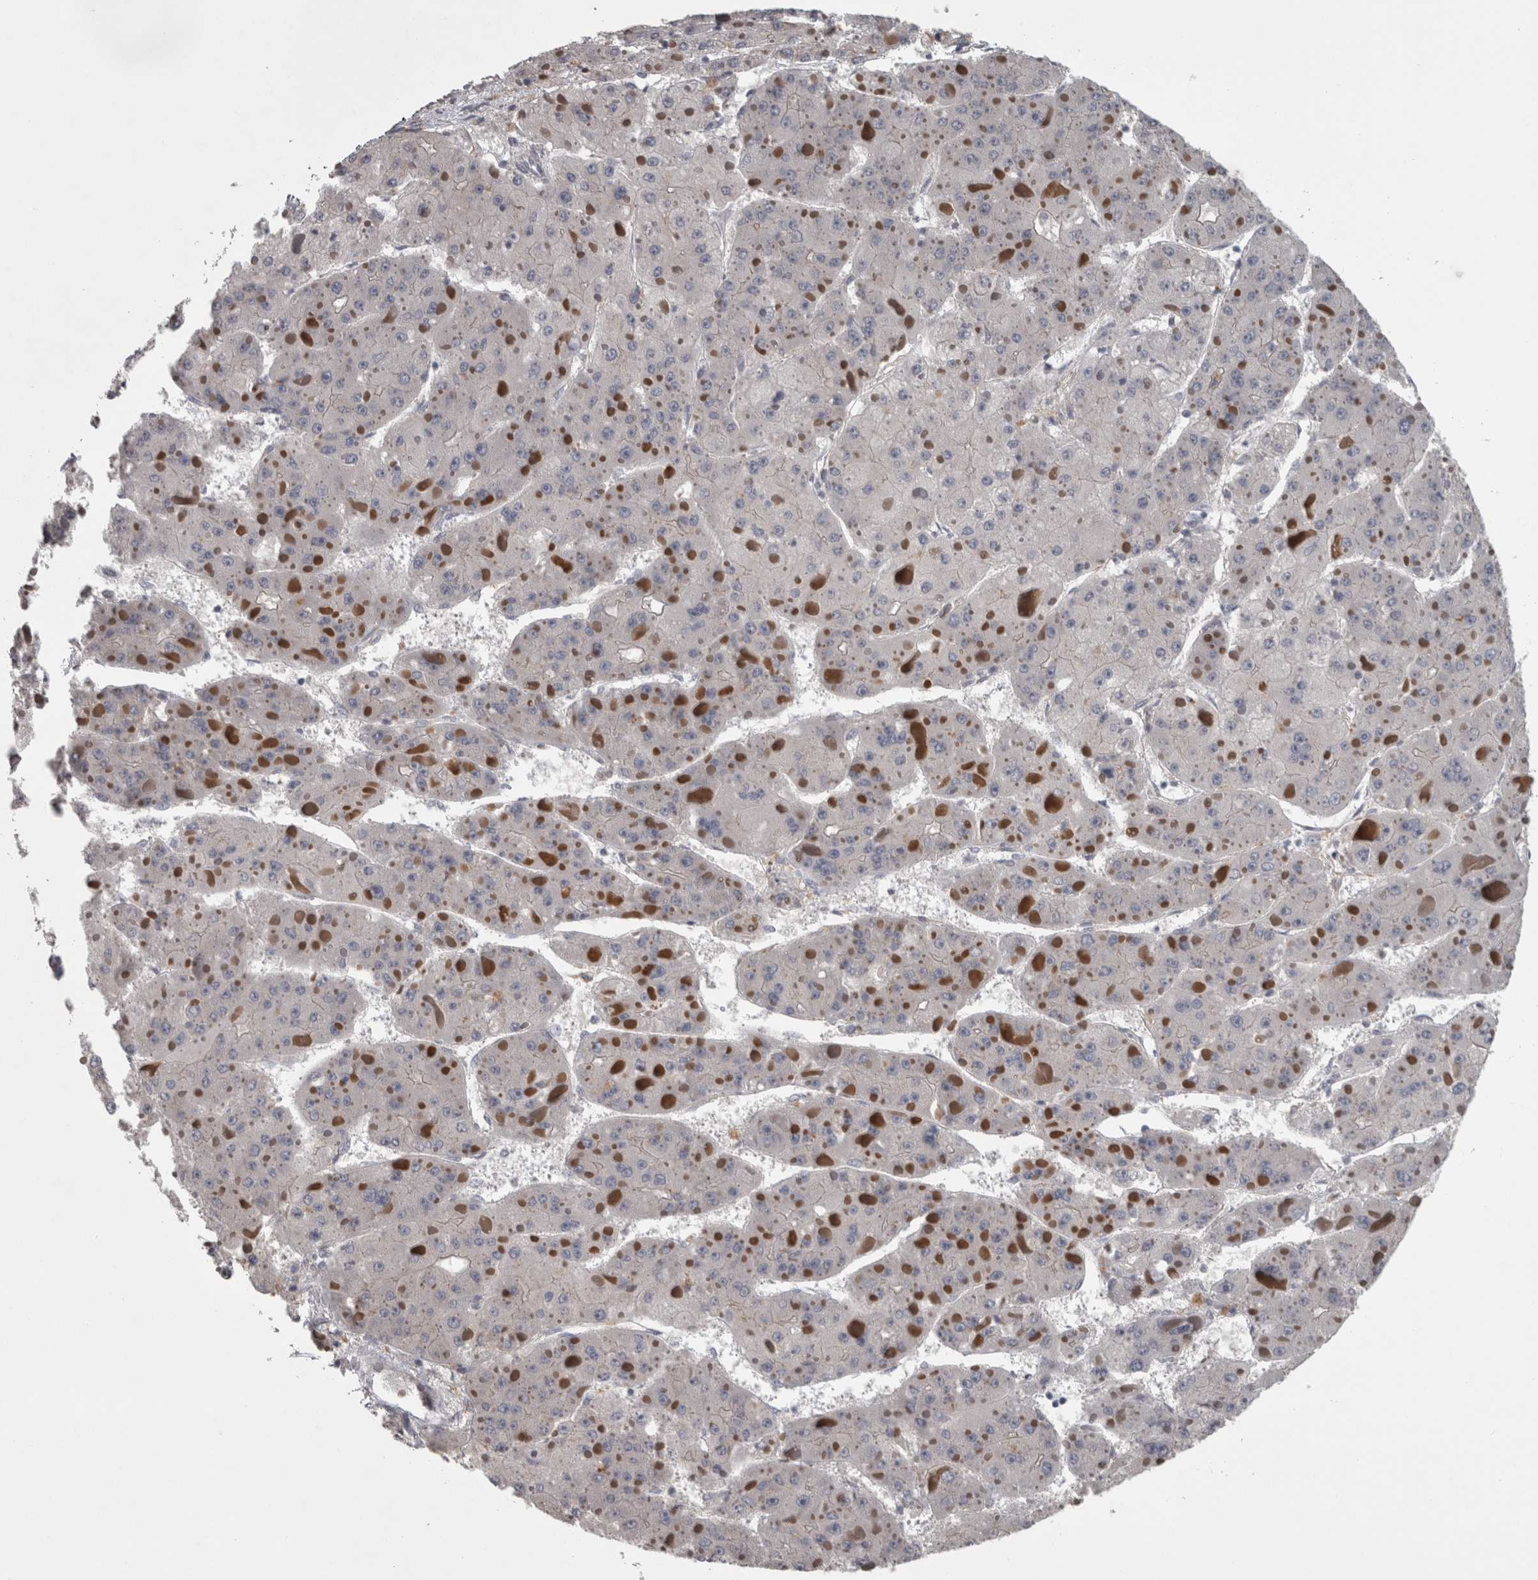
{"staining": {"intensity": "negative", "quantity": "none", "location": "none"}, "tissue": "liver cancer", "cell_type": "Tumor cells", "image_type": "cancer", "snomed": [{"axis": "morphology", "description": "Carcinoma, Hepatocellular, NOS"}, {"axis": "topography", "description": "Liver"}], "caption": "Human hepatocellular carcinoma (liver) stained for a protein using immunohistochemistry (IHC) shows no expression in tumor cells.", "gene": "PRKCI", "patient": {"sex": "female", "age": 73}}